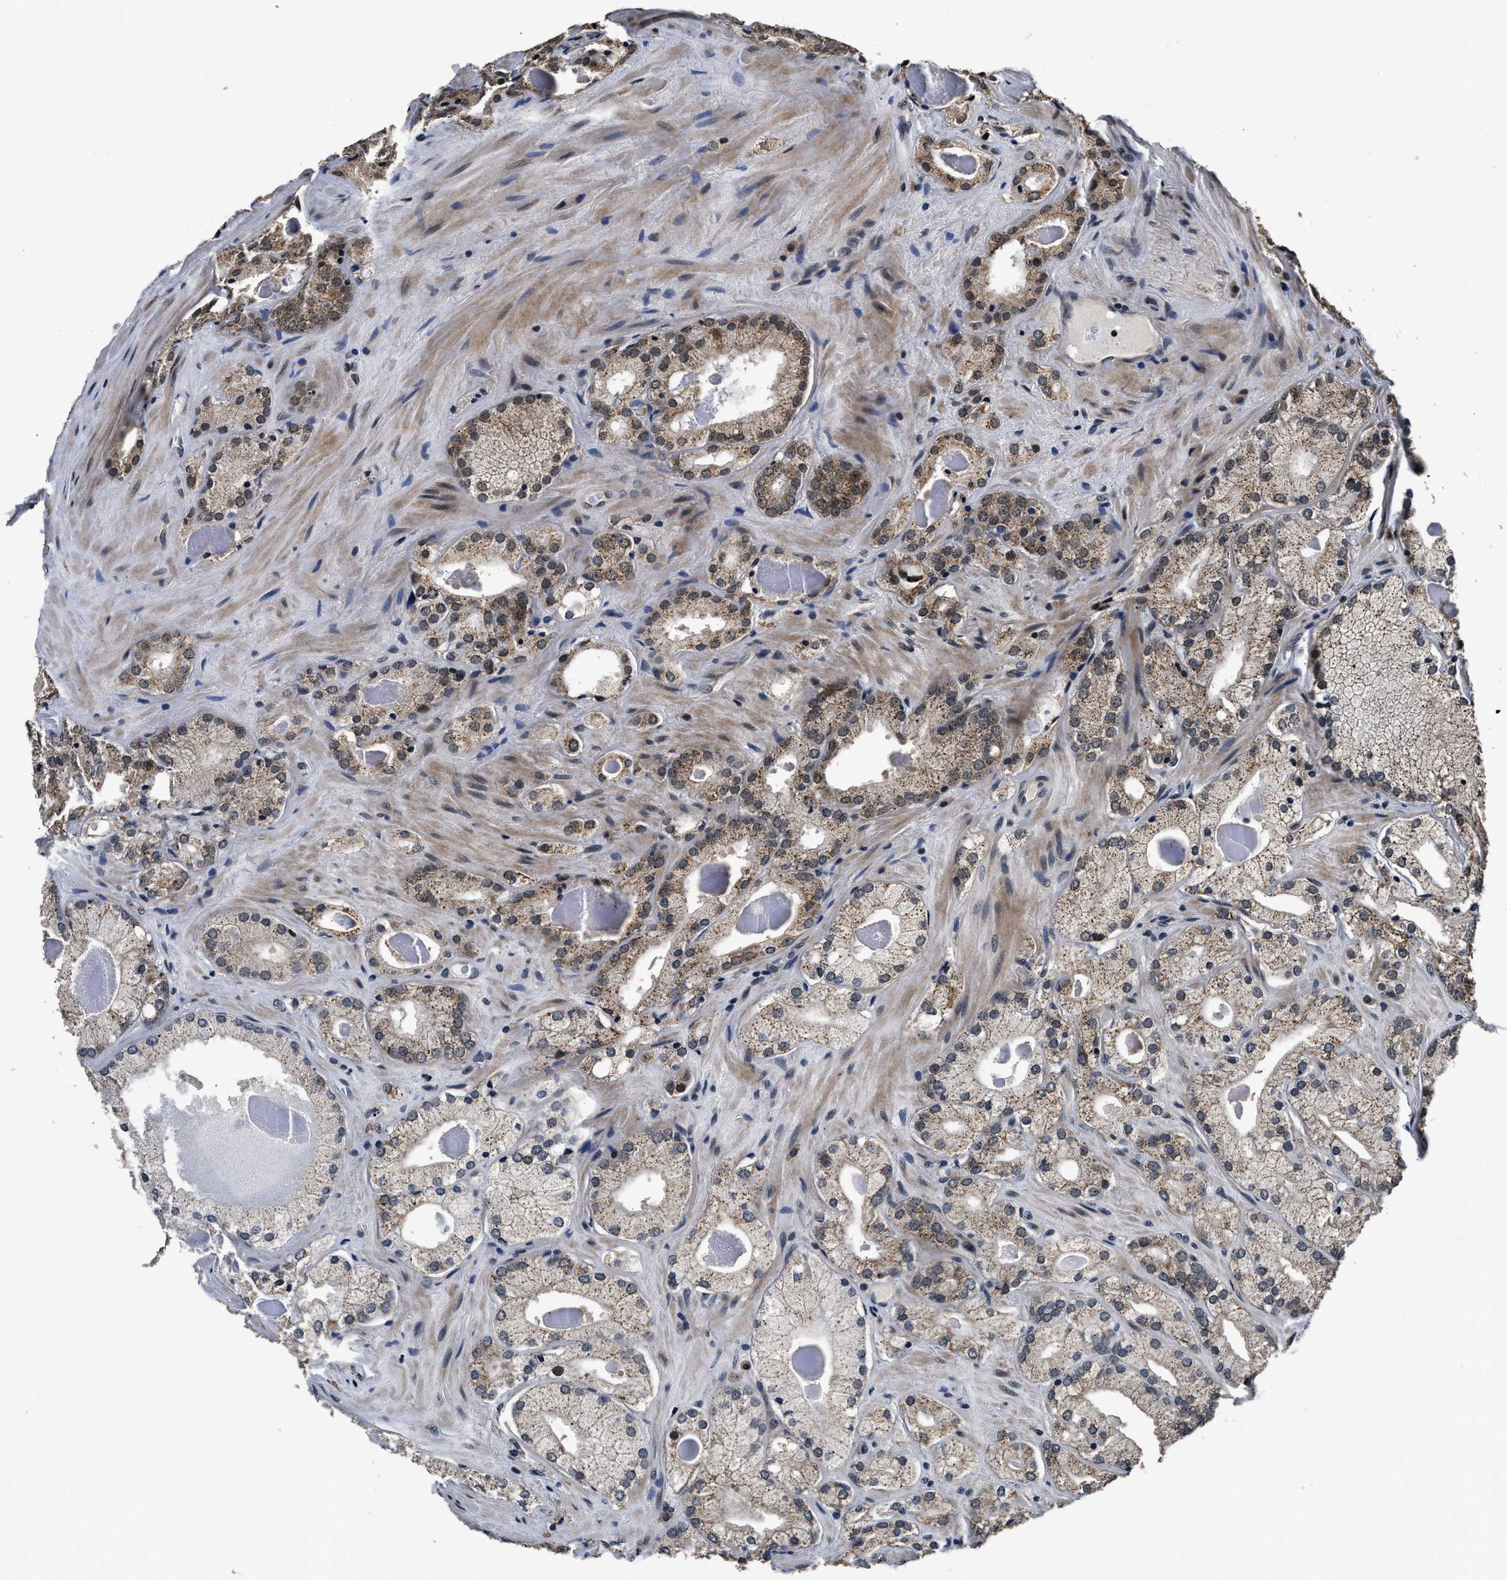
{"staining": {"intensity": "moderate", "quantity": ">75%", "location": "cytoplasmic/membranous"}, "tissue": "prostate cancer", "cell_type": "Tumor cells", "image_type": "cancer", "snomed": [{"axis": "morphology", "description": "Adenocarcinoma, Low grade"}, {"axis": "topography", "description": "Prostate"}], "caption": "Adenocarcinoma (low-grade) (prostate) tissue exhibits moderate cytoplasmic/membranous positivity in approximately >75% of tumor cells (DAB = brown stain, brightfield microscopy at high magnification).", "gene": "CSTF1", "patient": {"sex": "male", "age": 65}}